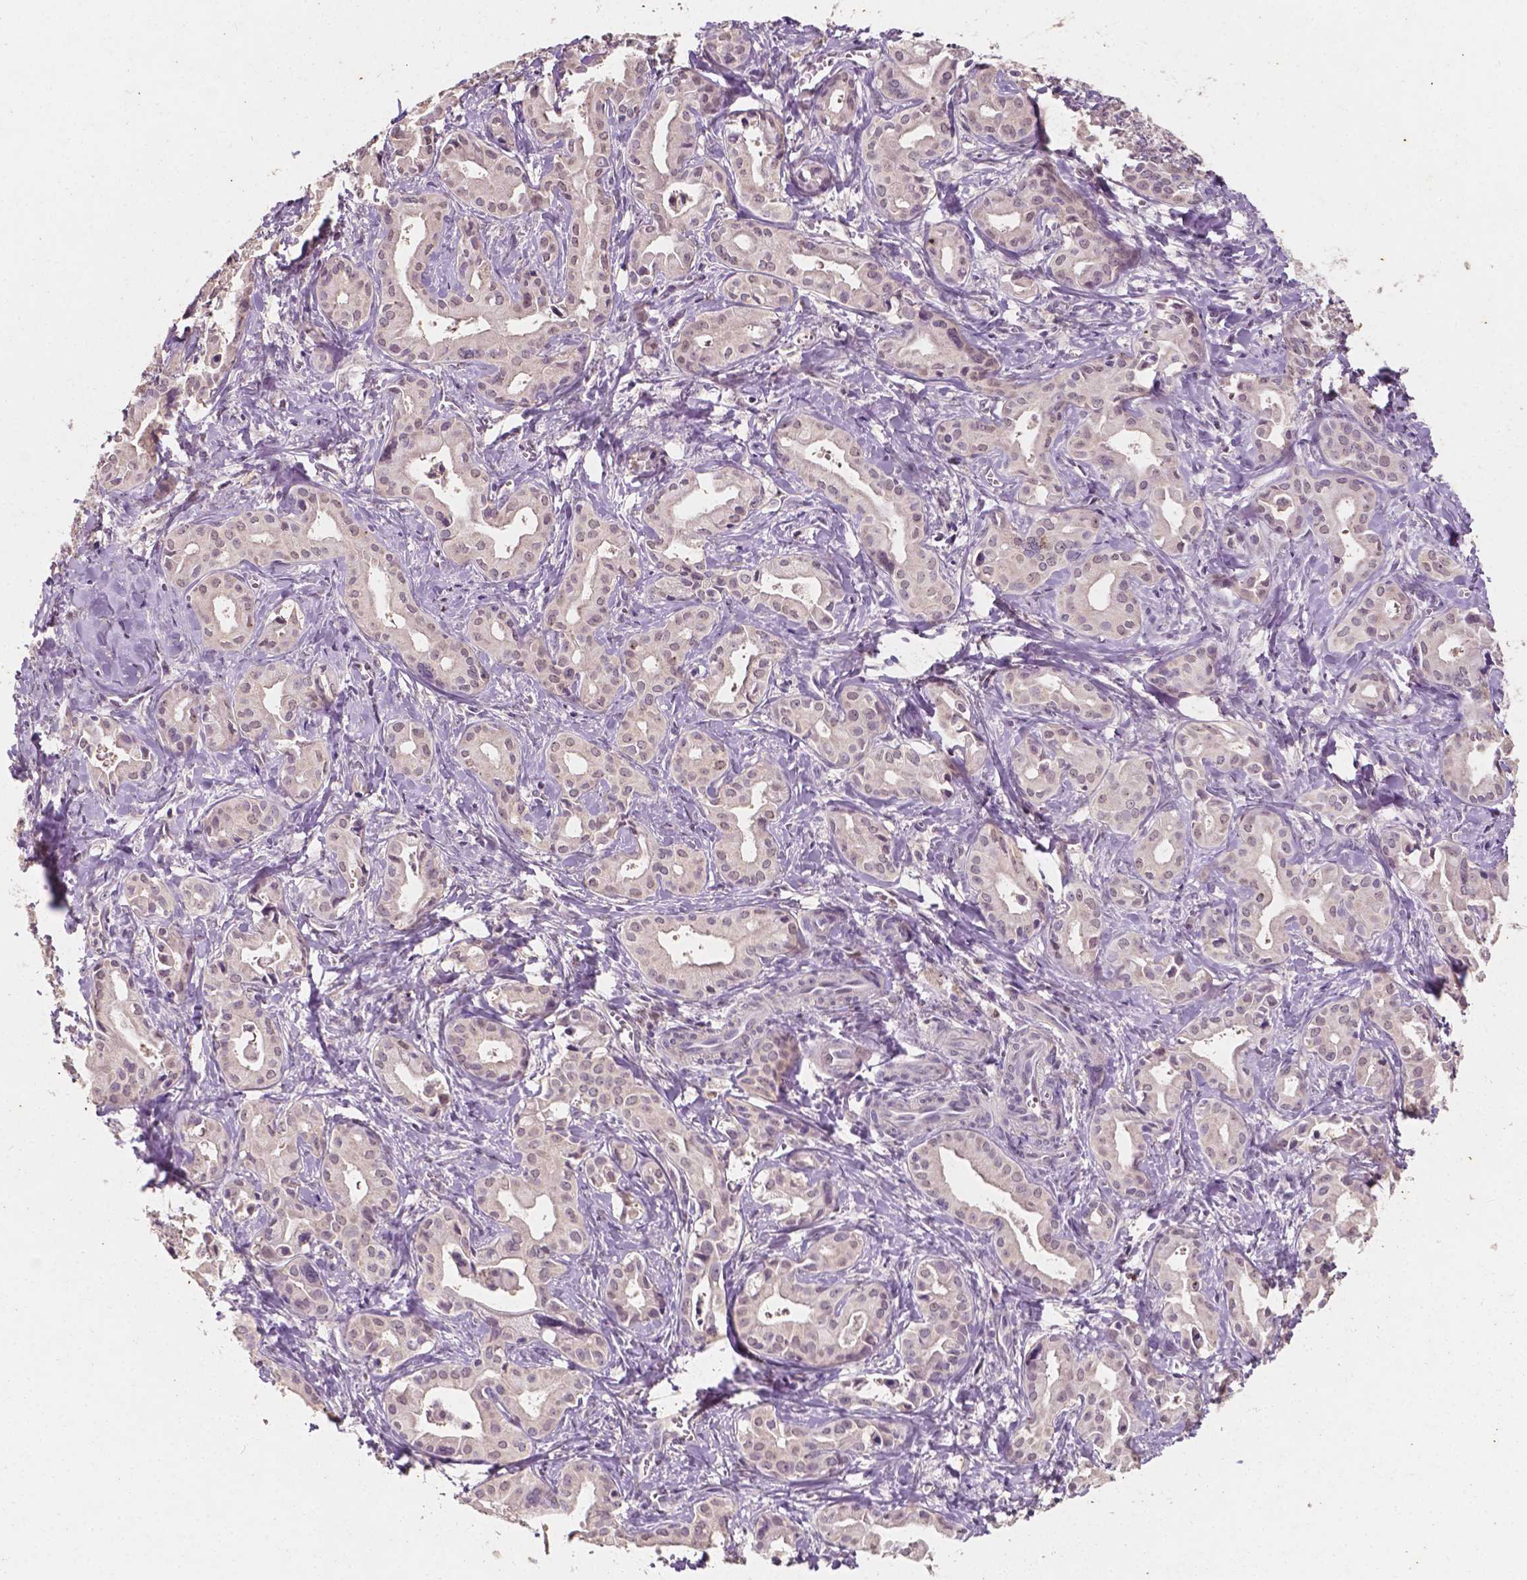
{"staining": {"intensity": "negative", "quantity": "none", "location": "none"}, "tissue": "liver cancer", "cell_type": "Tumor cells", "image_type": "cancer", "snomed": [{"axis": "morphology", "description": "Cholangiocarcinoma"}, {"axis": "topography", "description": "Liver"}], "caption": "Image shows no protein positivity in tumor cells of cholangiocarcinoma (liver) tissue.", "gene": "TAL1", "patient": {"sex": "female", "age": 65}}